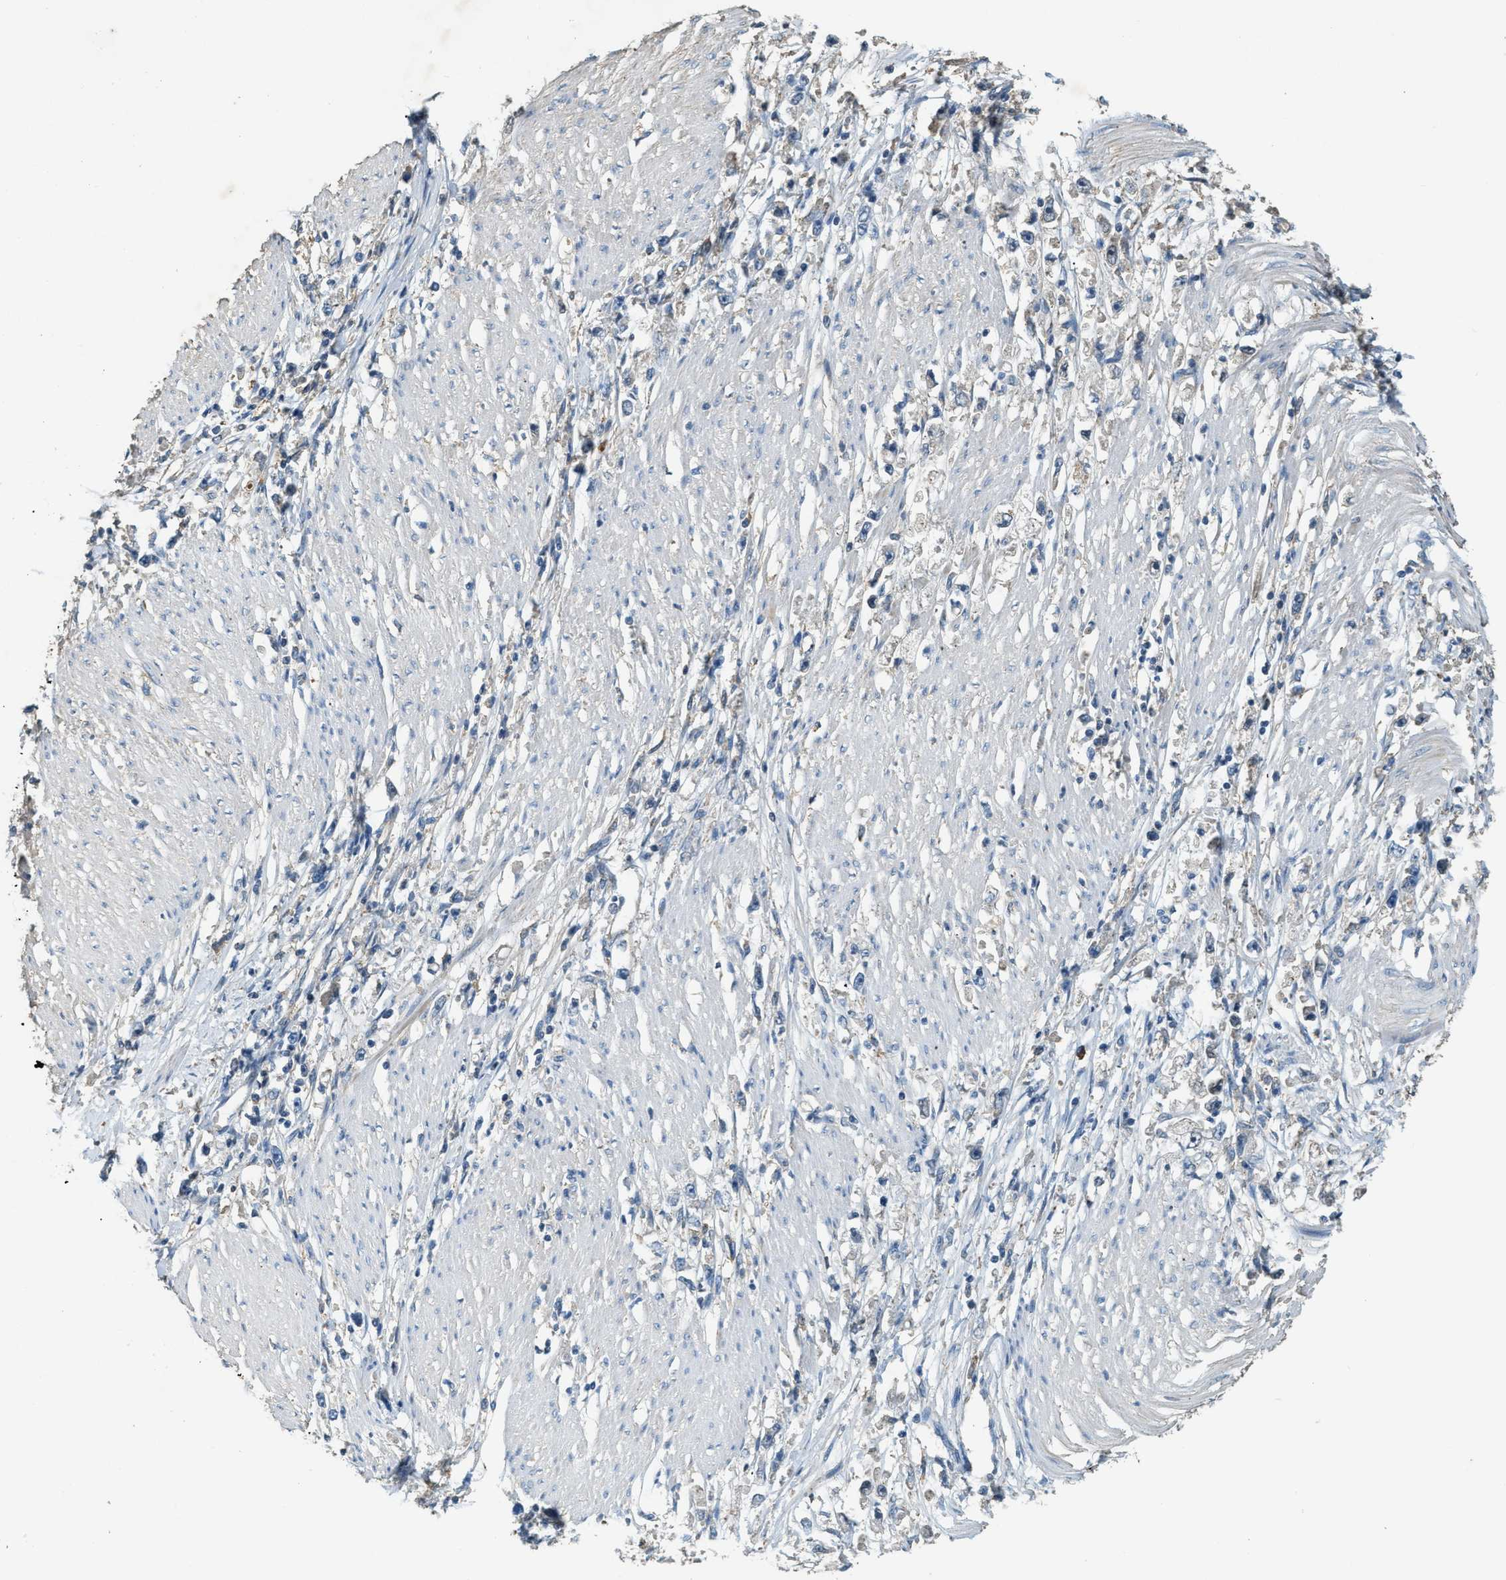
{"staining": {"intensity": "negative", "quantity": "none", "location": "none"}, "tissue": "stomach cancer", "cell_type": "Tumor cells", "image_type": "cancer", "snomed": [{"axis": "morphology", "description": "Adenocarcinoma, NOS"}, {"axis": "topography", "description": "Stomach"}], "caption": "Tumor cells show no significant staining in stomach cancer (adenocarcinoma).", "gene": "CFLAR", "patient": {"sex": "female", "age": 59}}